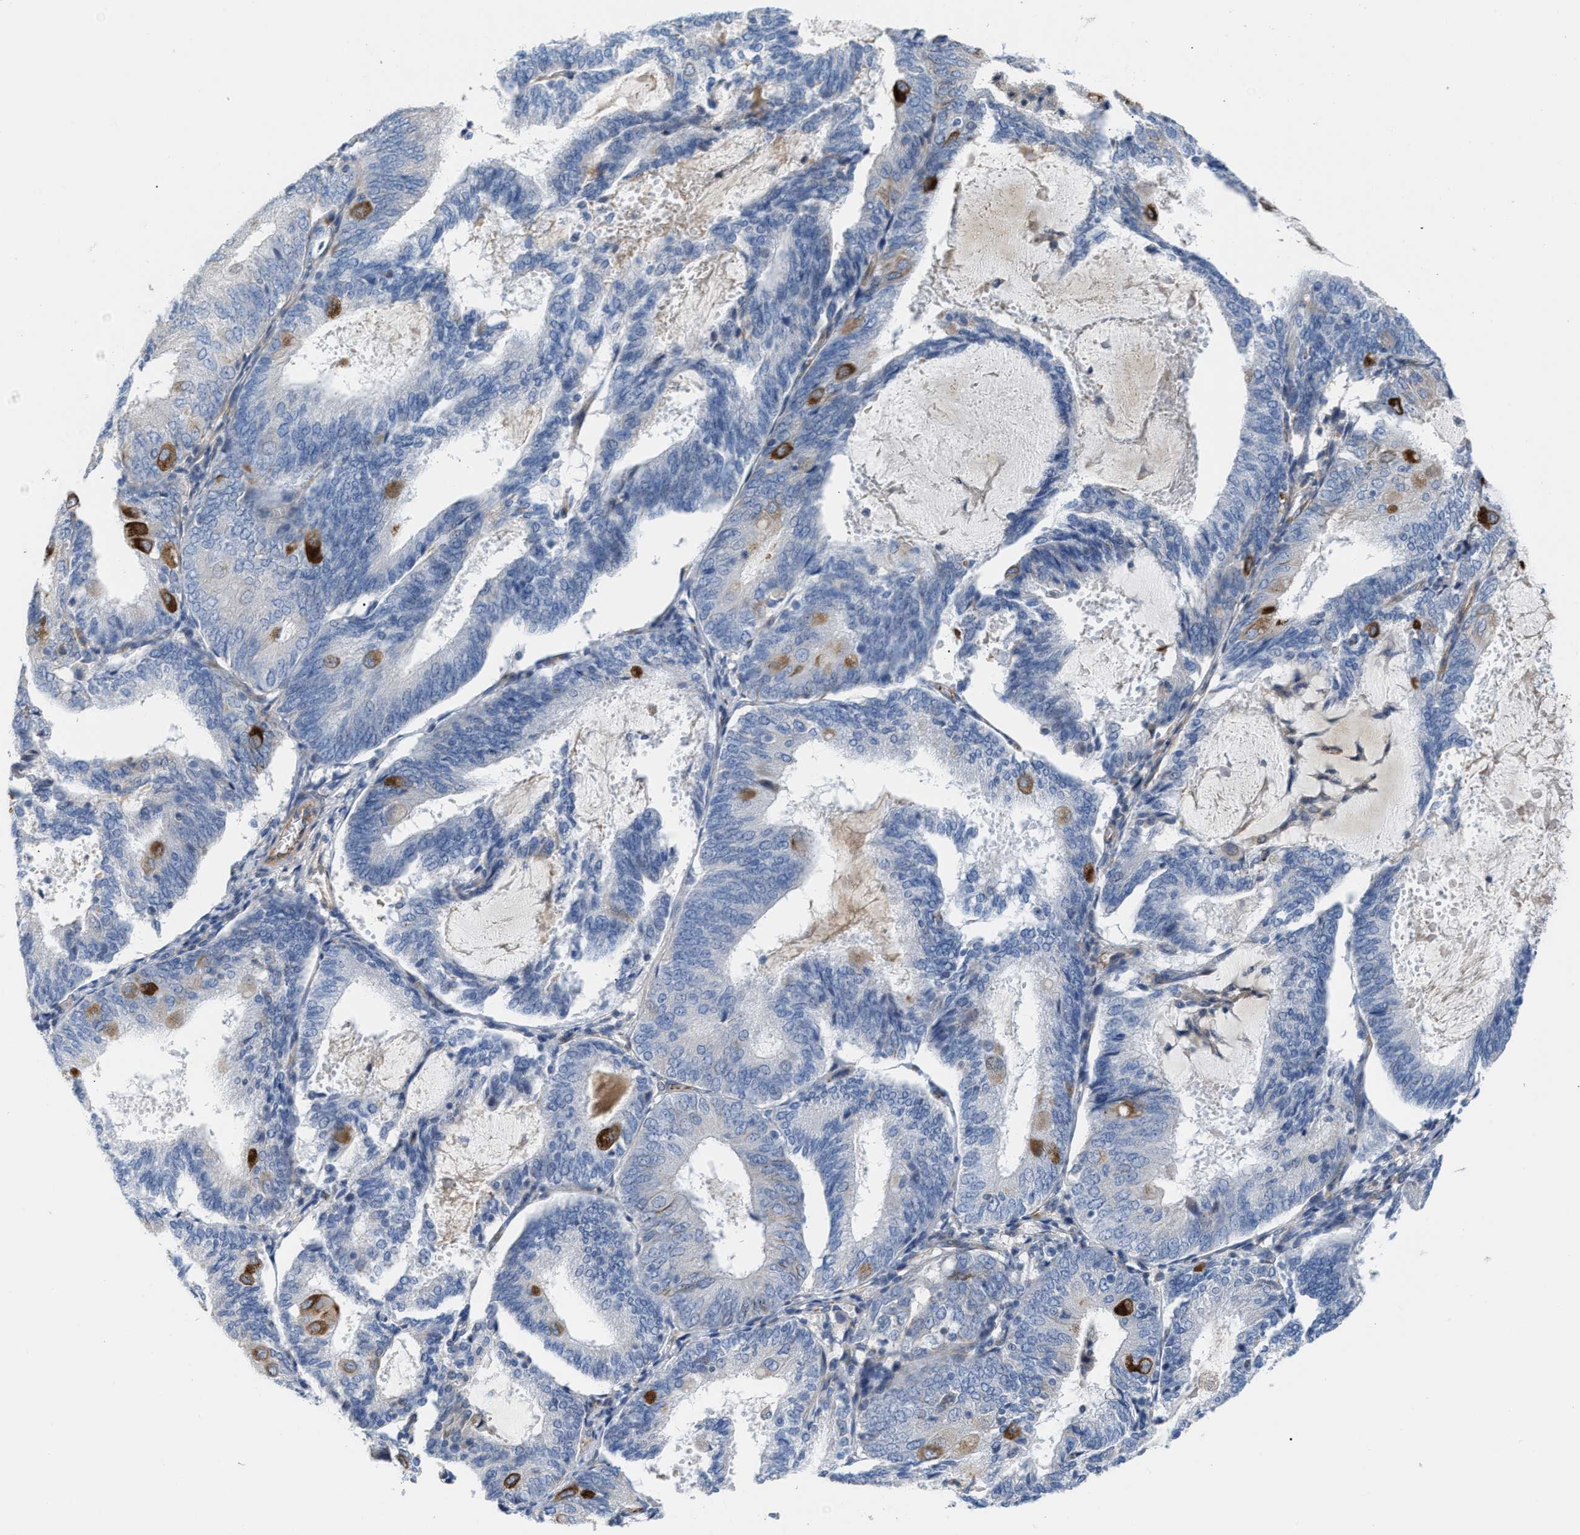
{"staining": {"intensity": "strong", "quantity": "<25%", "location": "cytoplasmic/membranous"}, "tissue": "endometrial cancer", "cell_type": "Tumor cells", "image_type": "cancer", "snomed": [{"axis": "morphology", "description": "Adenocarcinoma, NOS"}, {"axis": "topography", "description": "Endometrium"}], "caption": "Tumor cells show strong cytoplasmic/membranous positivity in approximately <25% of cells in endometrial cancer. Nuclei are stained in blue.", "gene": "TFPI", "patient": {"sex": "female", "age": 81}}